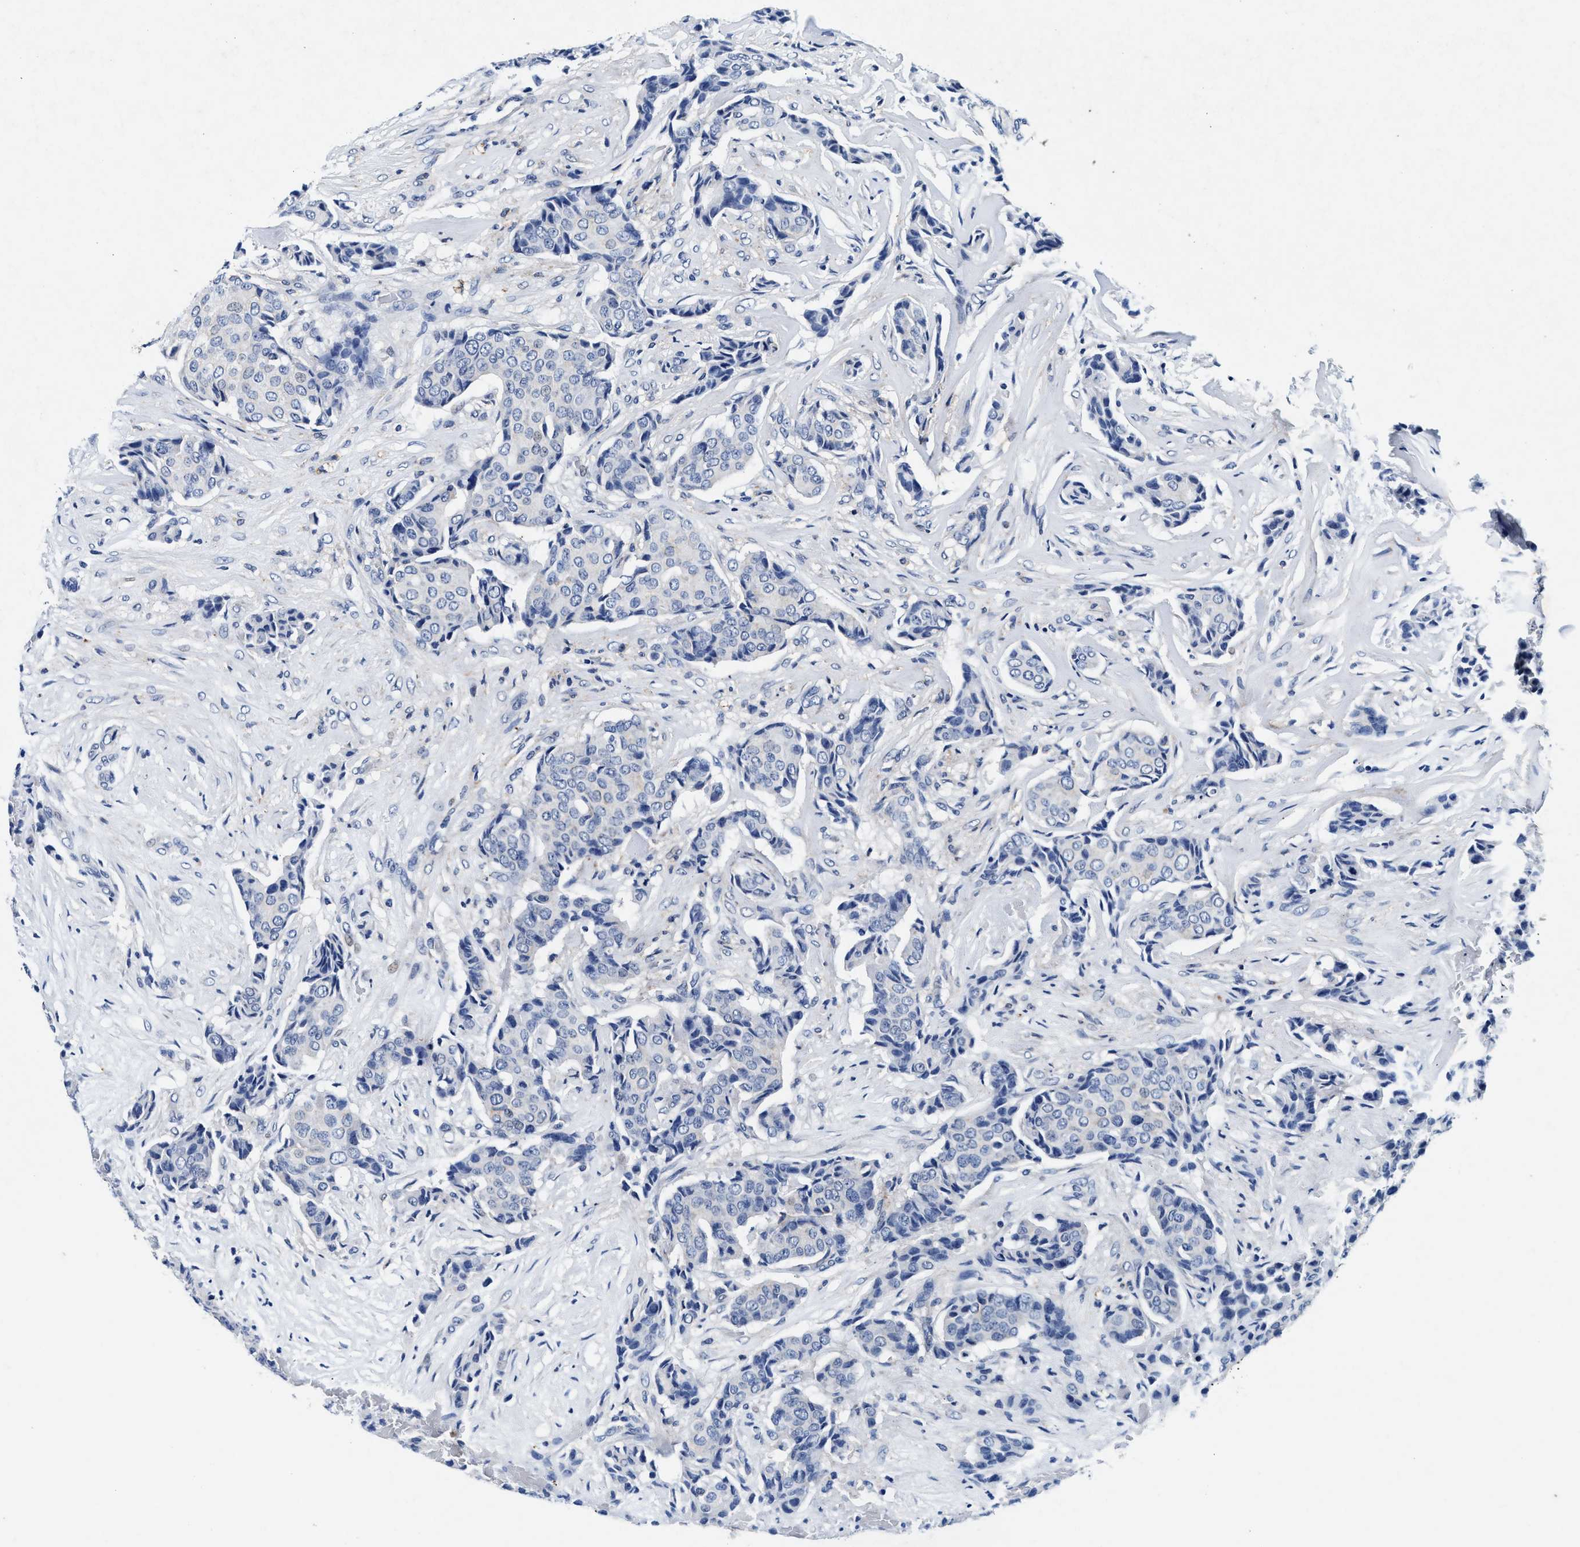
{"staining": {"intensity": "negative", "quantity": "none", "location": "none"}, "tissue": "breast cancer", "cell_type": "Tumor cells", "image_type": "cancer", "snomed": [{"axis": "morphology", "description": "Duct carcinoma"}, {"axis": "topography", "description": "Breast"}], "caption": "Tumor cells are negative for brown protein staining in intraductal carcinoma (breast).", "gene": "SLC8A1", "patient": {"sex": "female", "age": 75}}